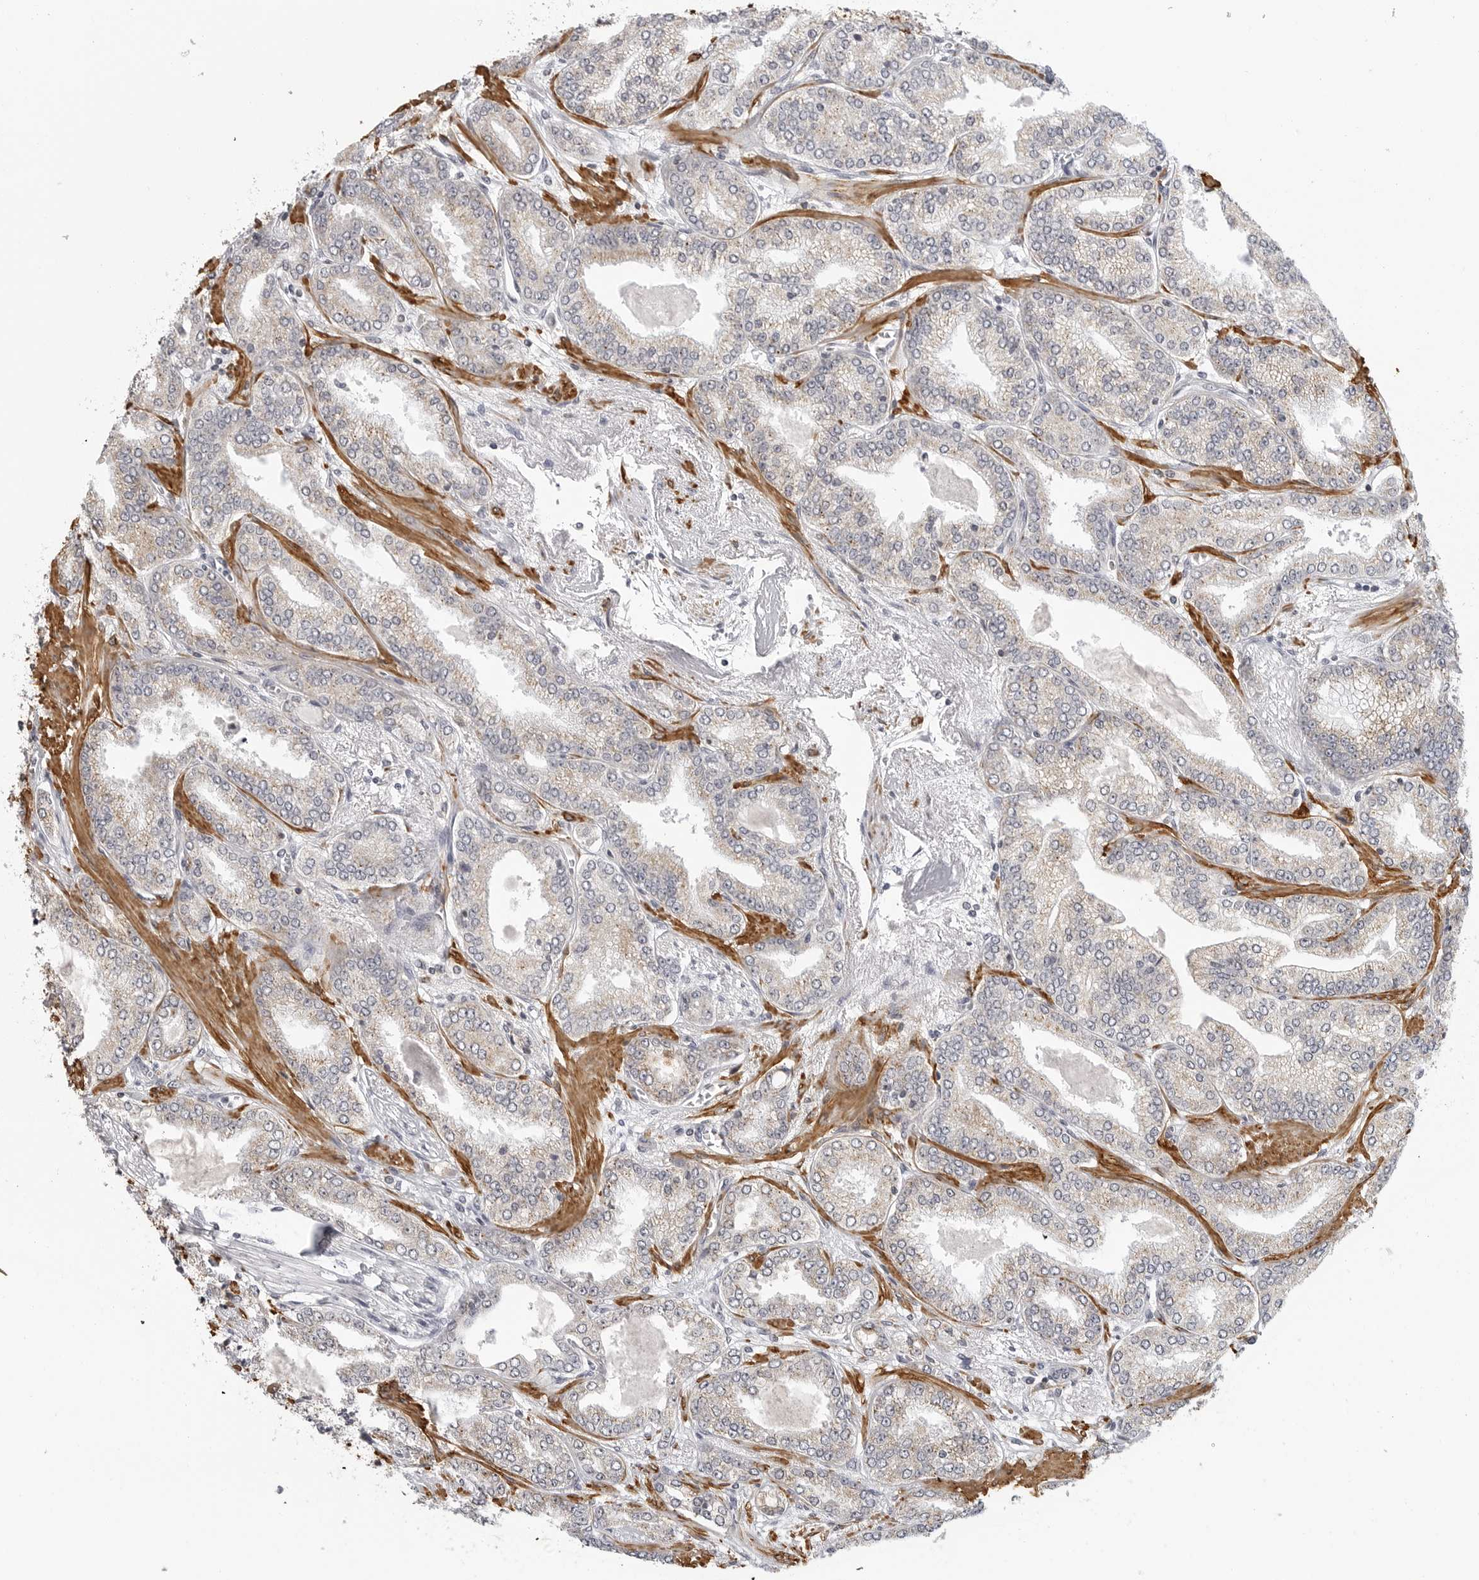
{"staining": {"intensity": "negative", "quantity": "none", "location": "none"}, "tissue": "prostate cancer", "cell_type": "Tumor cells", "image_type": "cancer", "snomed": [{"axis": "morphology", "description": "Adenocarcinoma, High grade"}, {"axis": "topography", "description": "Prostate"}], "caption": "This is a micrograph of immunohistochemistry (IHC) staining of prostate cancer, which shows no staining in tumor cells.", "gene": "MAP7D1", "patient": {"sex": "male", "age": 71}}